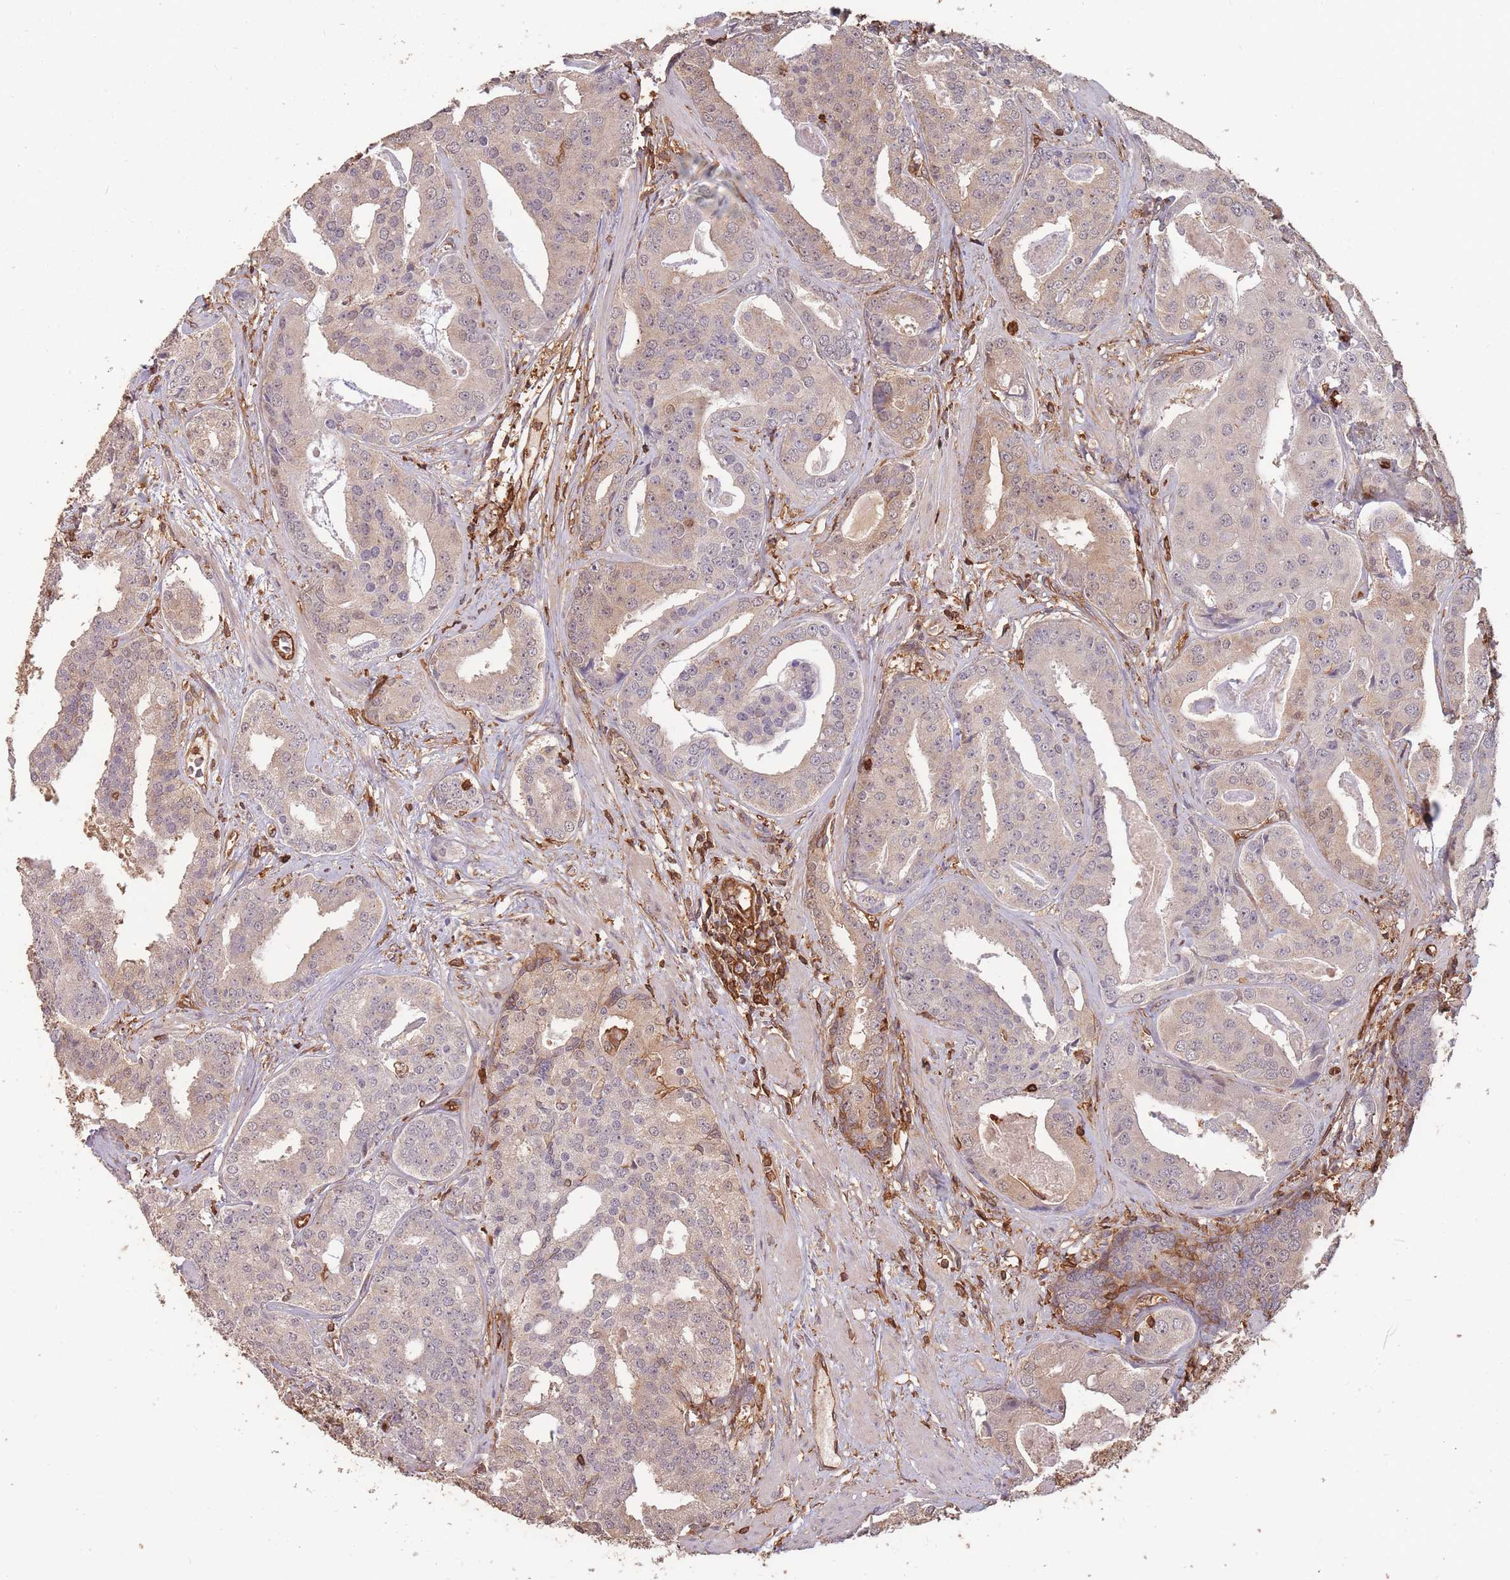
{"staining": {"intensity": "moderate", "quantity": "<25%", "location": "cytoplasmic/membranous"}, "tissue": "prostate cancer", "cell_type": "Tumor cells", "image_type": "cancer", "snomed": [{"axis": "morphology", "description": "Adenocarcinoma, High grade"}, {"axis": "topography", "description": "Prostate"}], "caption": "Prostate cancer stained with IHC demonstrates moderate cytoplasmic/membranous staining in about <25% of tumor cells.", "gene": "PLS3", "patient": {"sex": "male", "age": 71}}